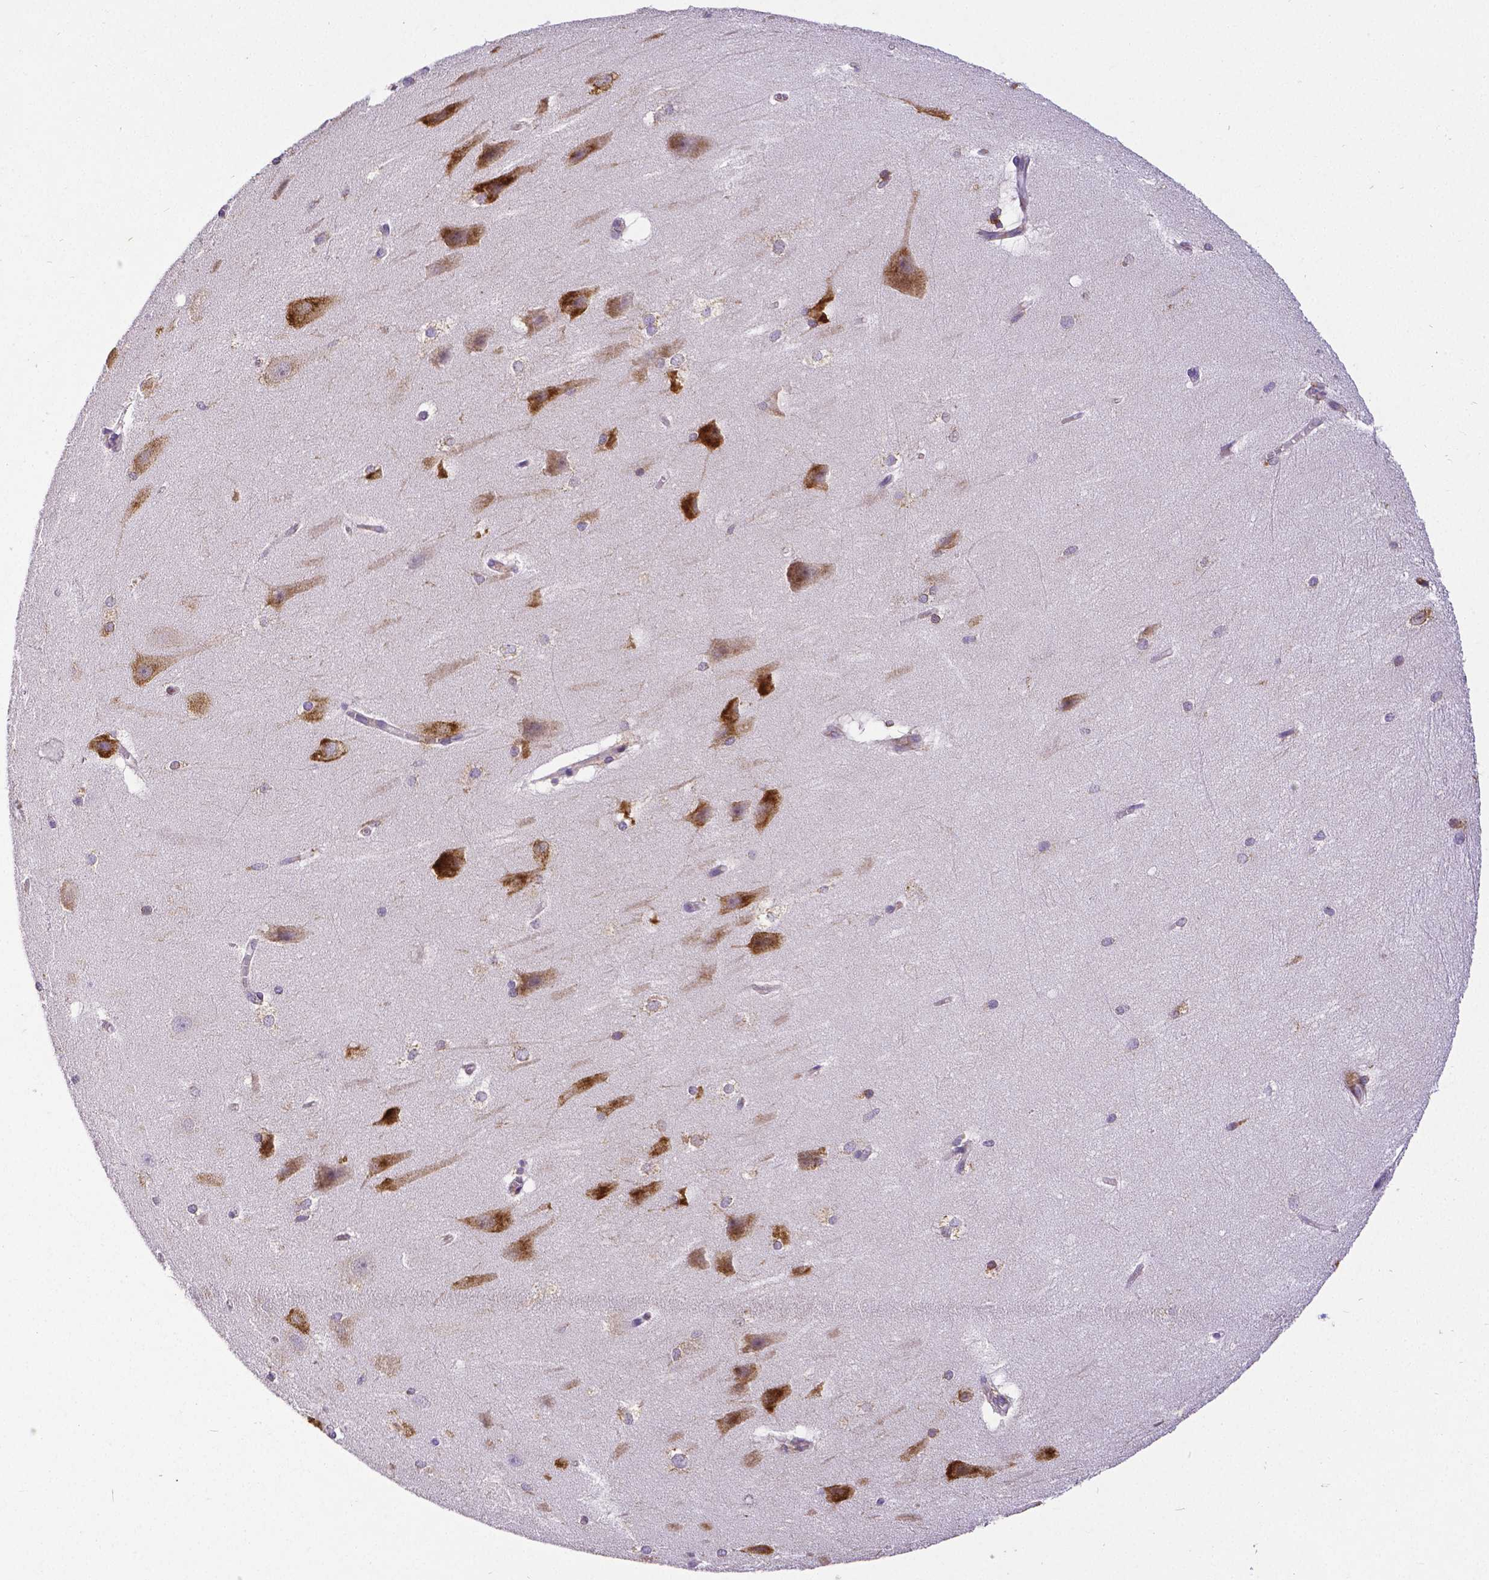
{"staining": {"intensity": "negative", "quantity": "none", "location": "none"}, "tissue": "hippocampus", "cell_type": "Glial cells", "image_type": "normal", "snomed": [{"axis": "morphology", "description": "Normal tissue, NOS"}, {"axis": "topography", "description": "Cerebral cortex"}, {"axis": "topography", "description": "Hippocampus"}], "caption": "The image exhibits no significant expression in glial cells of hippocampus.", "gene": "MTDH", "patient": {"sex": "female", "age": 19}}